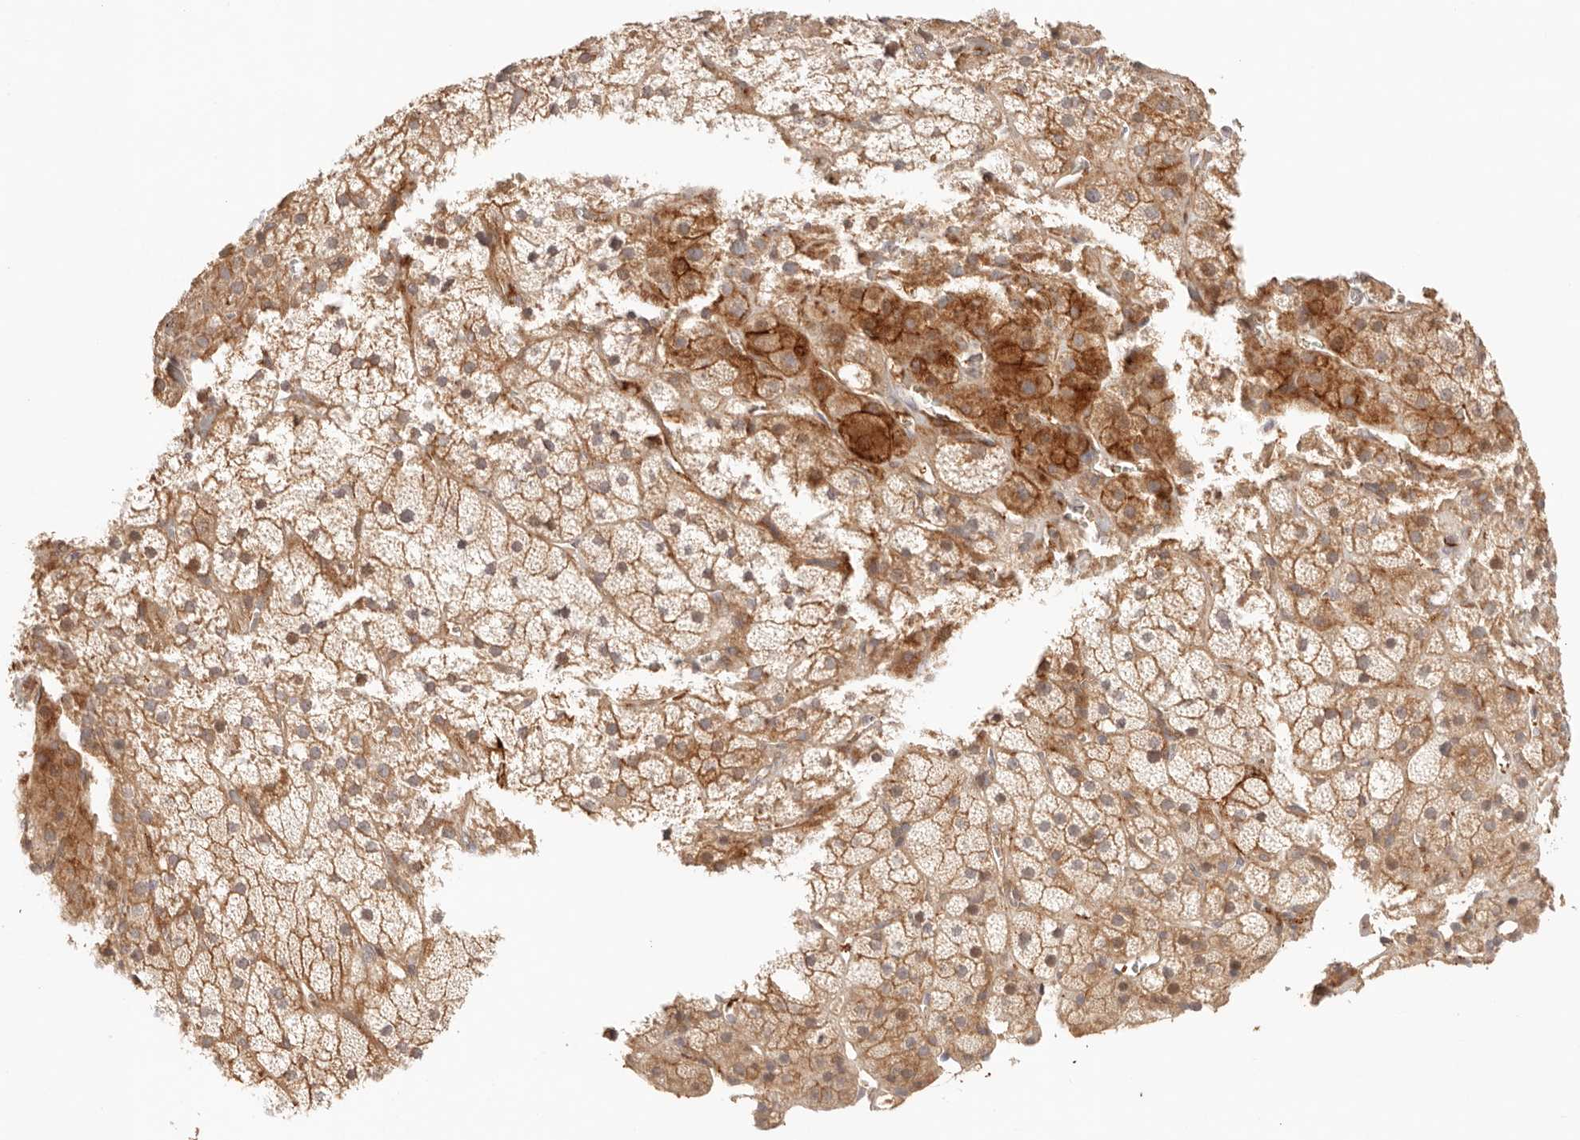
{"staining": {"intensity": "moderate", "quantity": ">75%", "location": "cytoplasmic/membranous"}, "tissue": "adrenal gland", "cell_type": "Glandular cells", "image_type": "normal", "snomed": [{"axis": "morphology", "description": "Normal tissue, NOS"}, {"axis": "topography", "description": "Adrenal gland"}], "caption": "Approximately >75% of glandular cells in unremarkable adrenal gland display moderate cytoplasmic/membranous protein staining as visualized by brown immunohistochemical staining.", "gene": "IL1R2", "patient": {"sex": "male", "age": 57}}